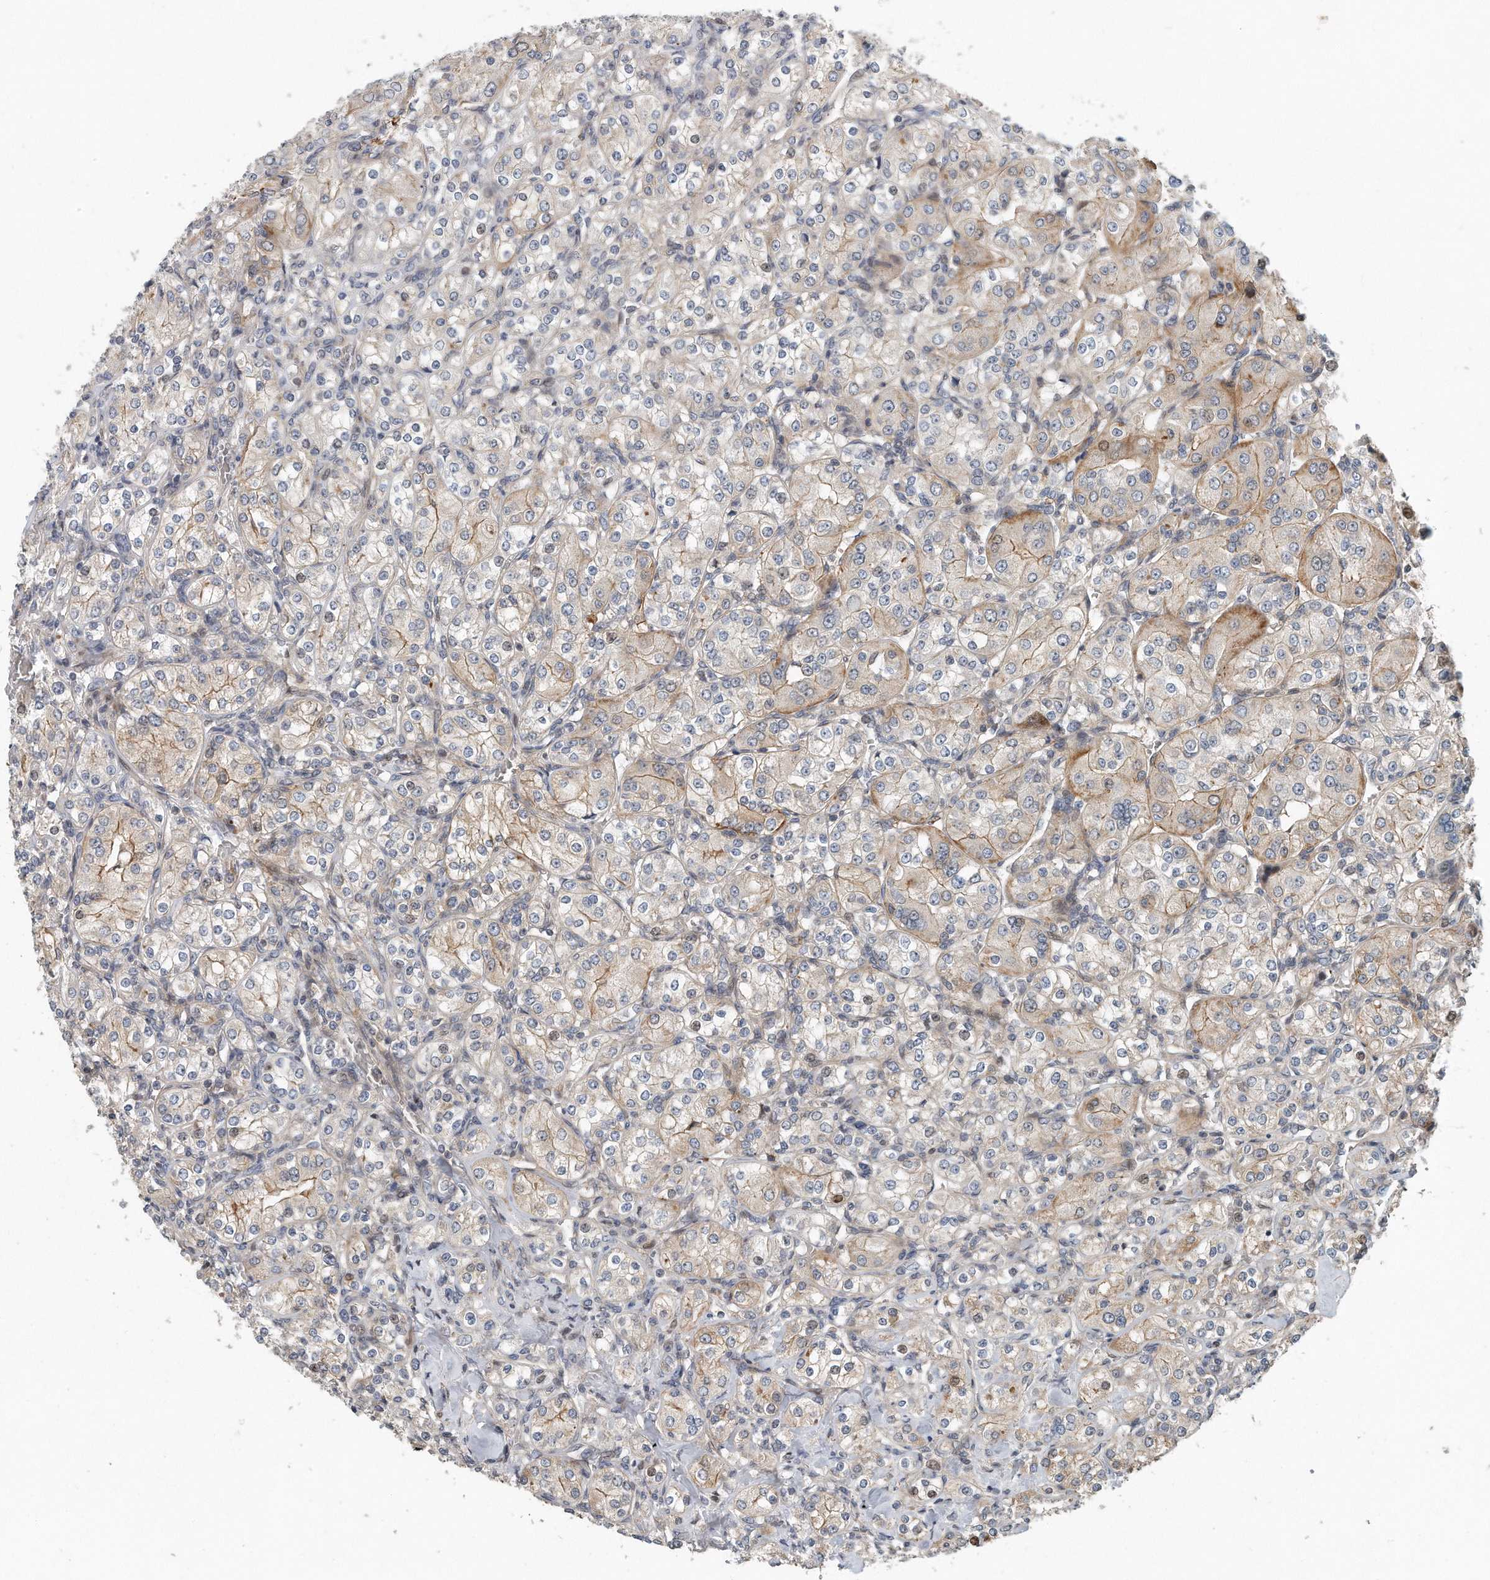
{"staining": {"intensity": "weak", "quantity": "25%-75%", "location": "cytoplasmic/membranous"}, "tissue": "renal cancer", "cell_type": "Tumor cells", "image_type": "cancer", "snomed": [{"axis": "morphology", "description": "Adenocarcinoma, NOS"}, {"axis": "topography", "description": "Kidney"}], "caption": "Immunohistochemistry (IHC) histopathology image of human adenocarcinoma (renal) stained for a protein (brown), which reveals low levels of weak cytoplasmic/membranous expression in approximately 25%-75% of tumor cells.", "gene": "PCDH8", "patient": {"sex": "male", "age": 77}}